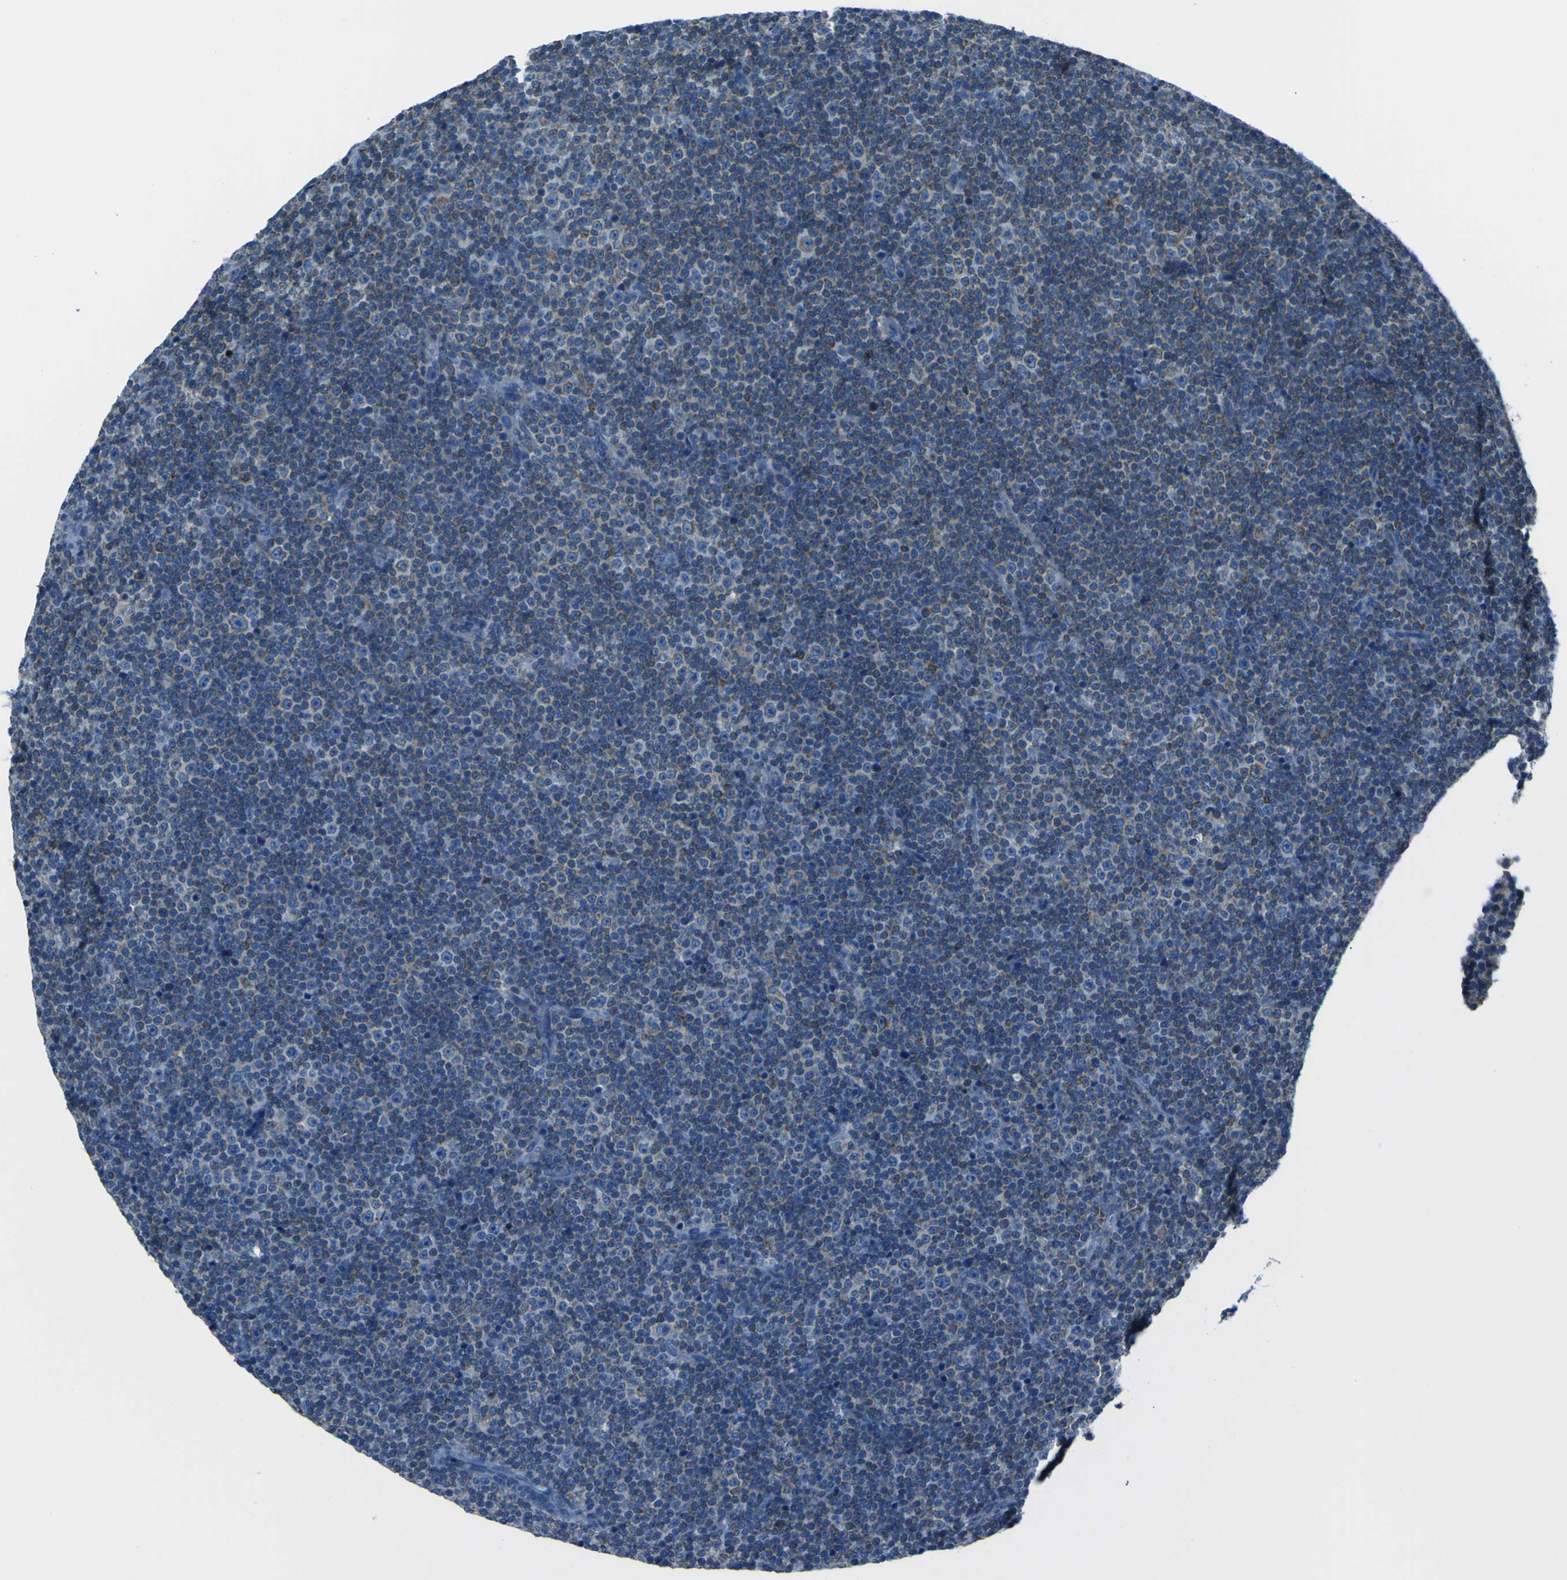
{"staining": {"intensity": "moderate", "quantity": "25%-75%", "location": "cytoplasmic/membranous"}, "tissue": "lymphoma", "cell_type": "Tumor cells", "image_type": "cancer", "snomed": [{"axis": "morphology", "description": "Malignant lymphoma, non-Hodgkin's type, Low grade"}, {"axis": "topography", "description": "Lymph node"}], "caption": "High-magnification brightfield microscopy of low-grade malignant lymphoma, non-Hodgkin's type stained with DAB (3,3'-diaminobenzidine) (brown) and counterstained with hematoxylin (blue). tumor cells exhibit moderate cytoplasmic/membranous staining is appreciated in approximately25%-75% of cells.", "gene": "STIM1", "patient": {"sex": "female", "age": 67}}